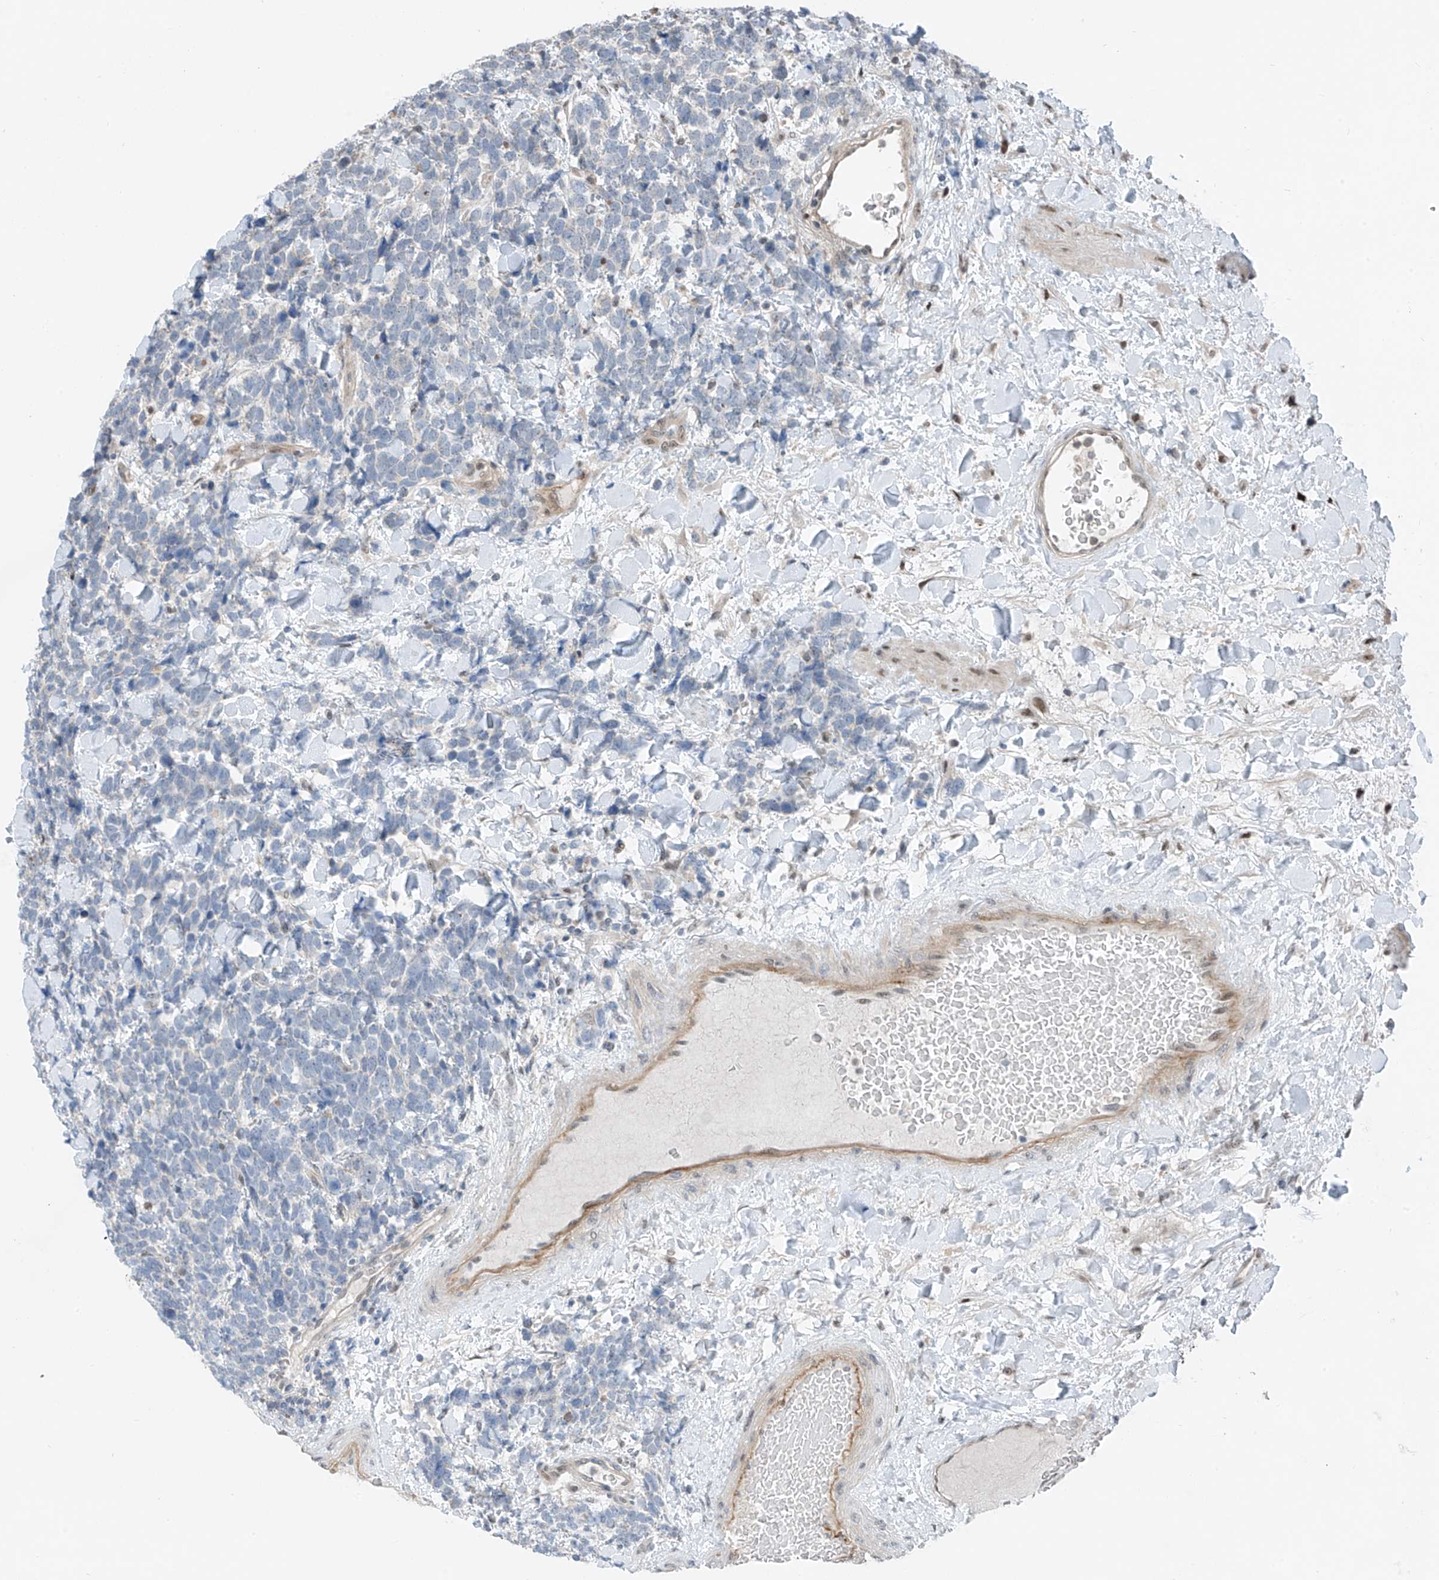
{"staining": {"intensity": "negative", "quantity": "none", "location": "none"}, "tissue": "urothelial cancer", "cell_type": "Tumor cells", "image_type": "cancer", "snomed": [{"axis": "morphology", "description": "Urothelial carcinoma, High grade"}, {"axis": "topography", "description": "Urinary bladder"}], "caption": "Photomicrograph shows no significant protein positivity in tumor cells of urothelial cancer.", "gene": "RBP7", "patient": {"sex": "female", "age": 82}}